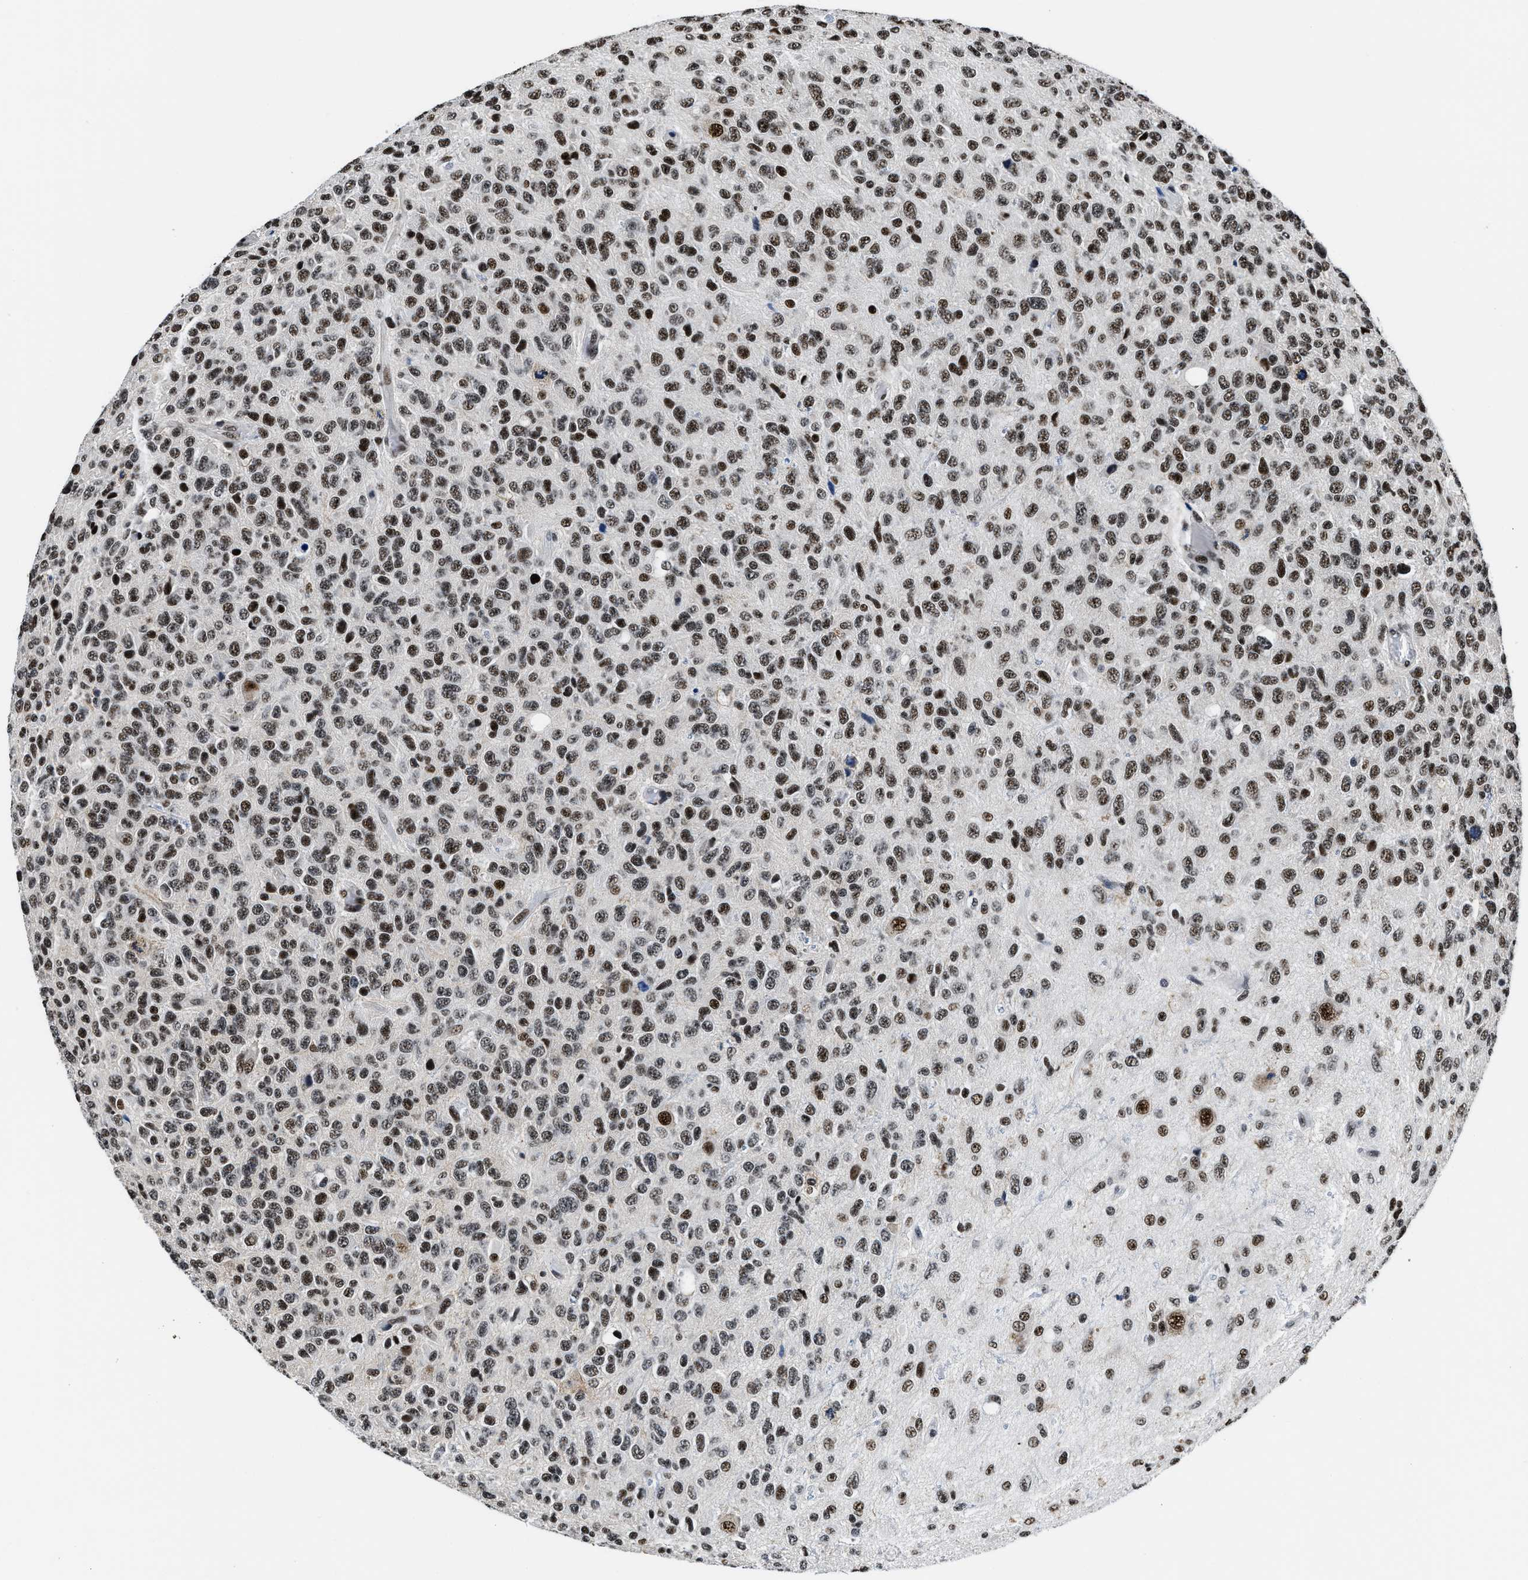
{"staining": {"intensity": "strong", "quantity": ">75%", "location": "nuclear"}, "tissue": "glioma", "cell_type": "Tumor cells", "image_type": "cancer", "snomed": [{"axis": "morphology", "description": "Glioma, malignant, High grade"}, {"axis": "topography", "description": "pancreas cauda"}], "caption": "Protein expression analysis of glioma reveals strong nuclear expression in about >75% of tumor cells.", "gene": "HNRNPH2", "patient": {"sex": "male", "age": 60}}